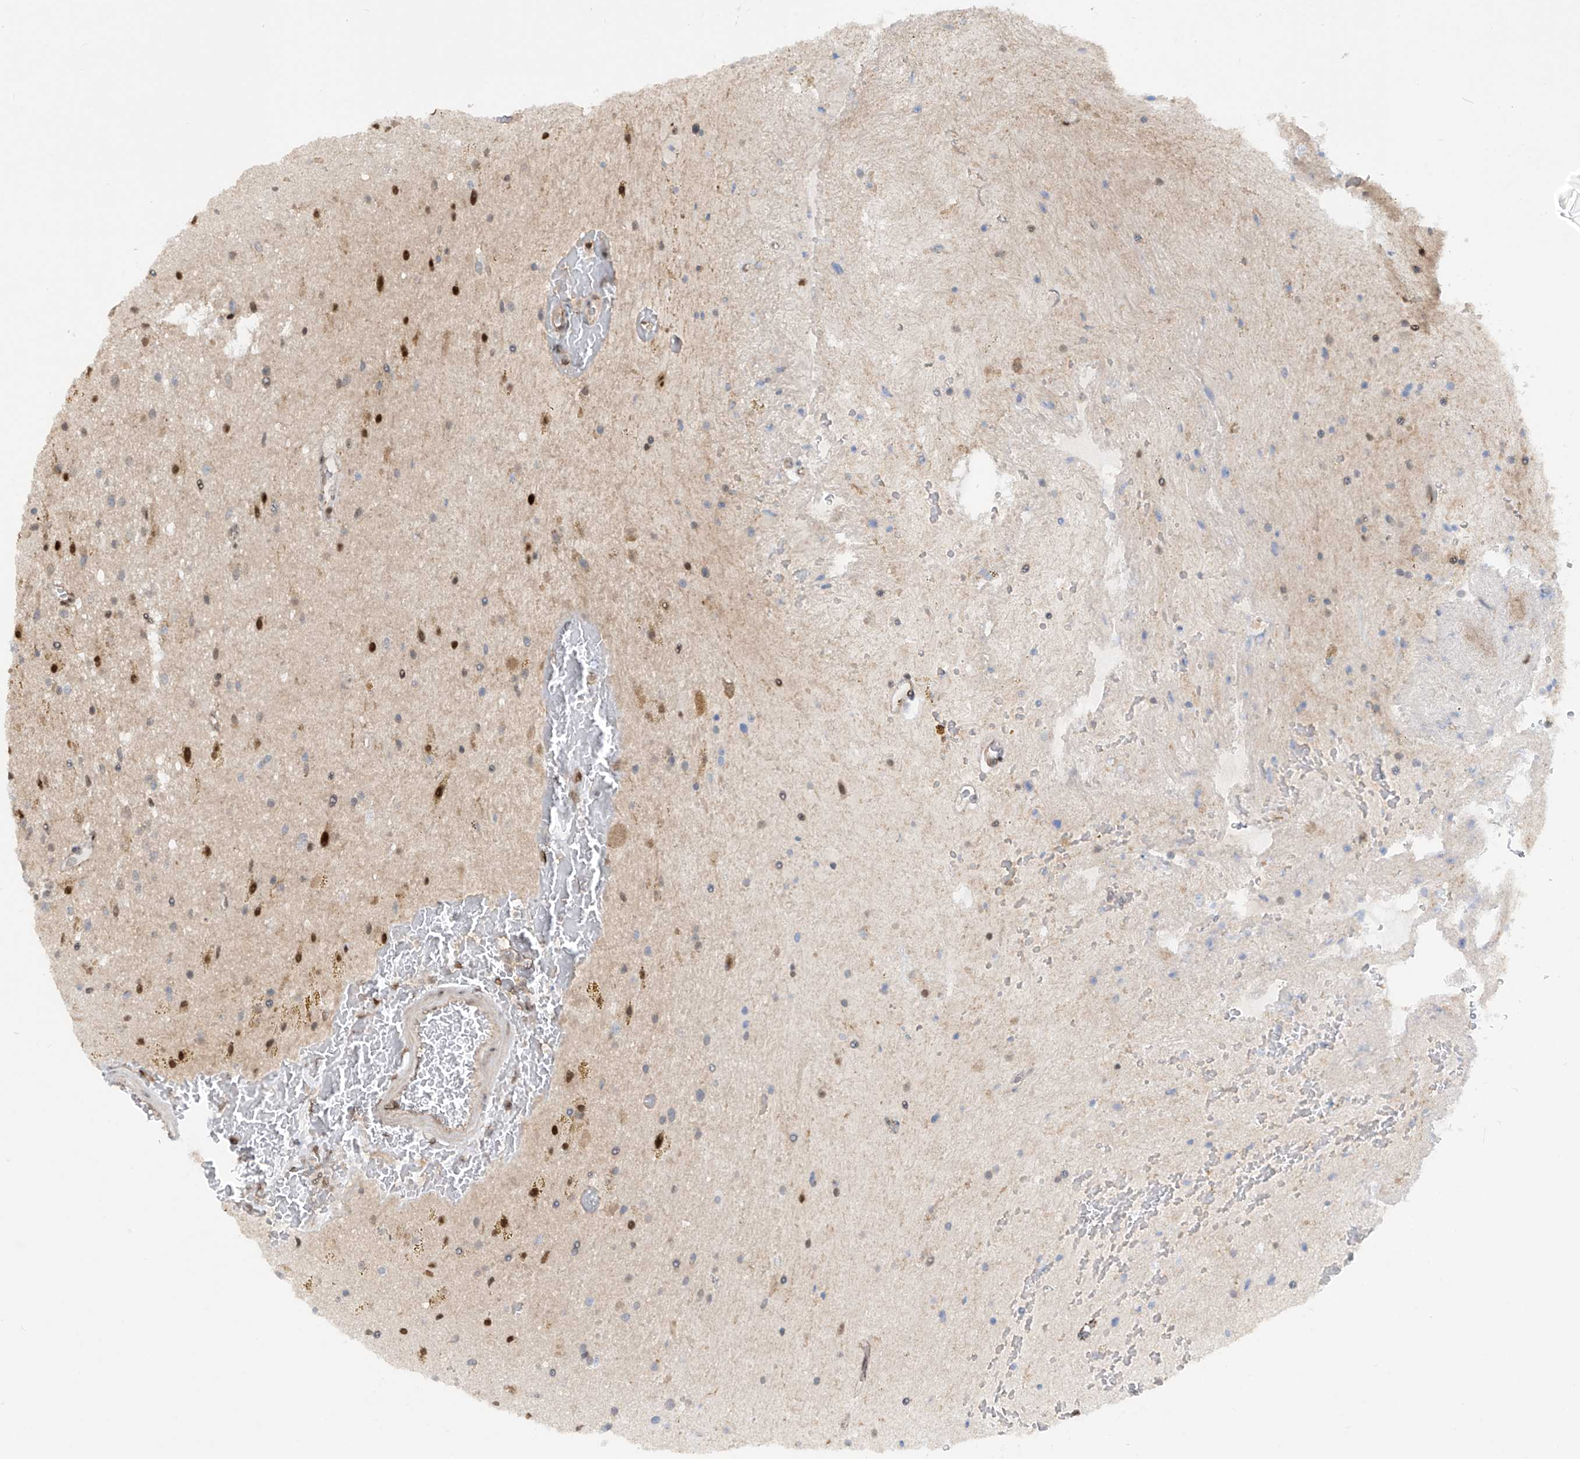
{"staining": {"intensity": "moderate", "quantity": "<25%", "location": "cytoplasmic/membranous,nuclear"}, "tissue": "glioma", "cell_type": "Tumor cells", "image_type": "cancer", "snomed": [{"axis": "morphology", "description": "Glioma, malignant, High grade"}, {"axis": "topography", "description": "Brain"}], "caption": "This is a photomicrograph of immunohistochemistry staining of high-grade glioma (malignant), which shows moderate positivity in the cytoplasmic/membranous and nuclear of tumor cells.", "gene": "LAGE3", "patient": {"sex": "male", "age": 34}}